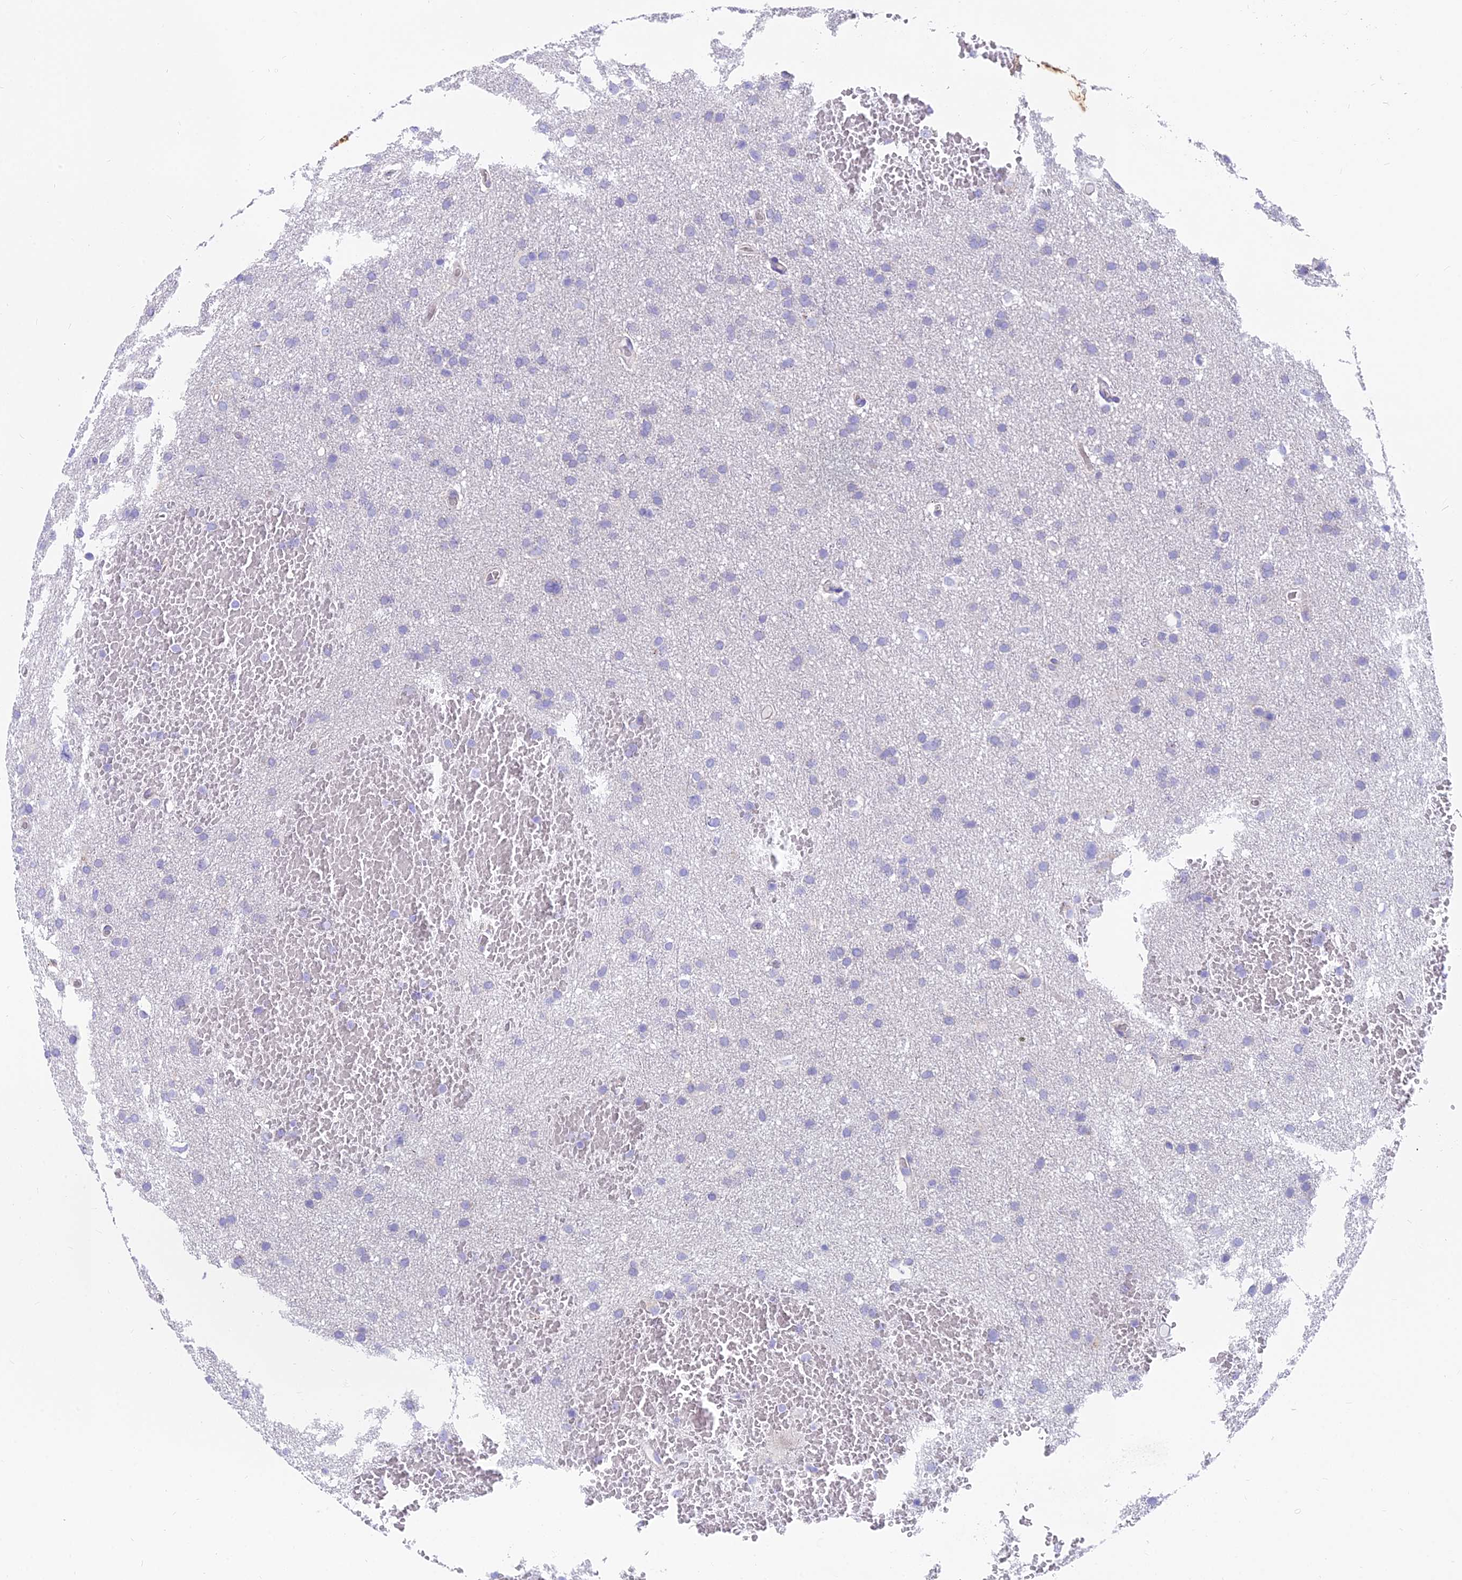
{"staining": {"intensity": "negative", "quantity": "none", "location": "none"}, "tissue": "glioma", "cell_type": "Tumor cells", "image_type": "cancer", "snomed": [{"axis": "morphology", "description": "Glioma, malignant, High grade"}, {"axis": "topography", "description": "Cerebral cortex"}], "caption": "This is an immunohistochemistry (IHC) micrograph of human high-grade glioma (malignant). There is no staining in tumor cells.", "gene": "MVB12A", "patient": {"sex": "female", "age": 36}}